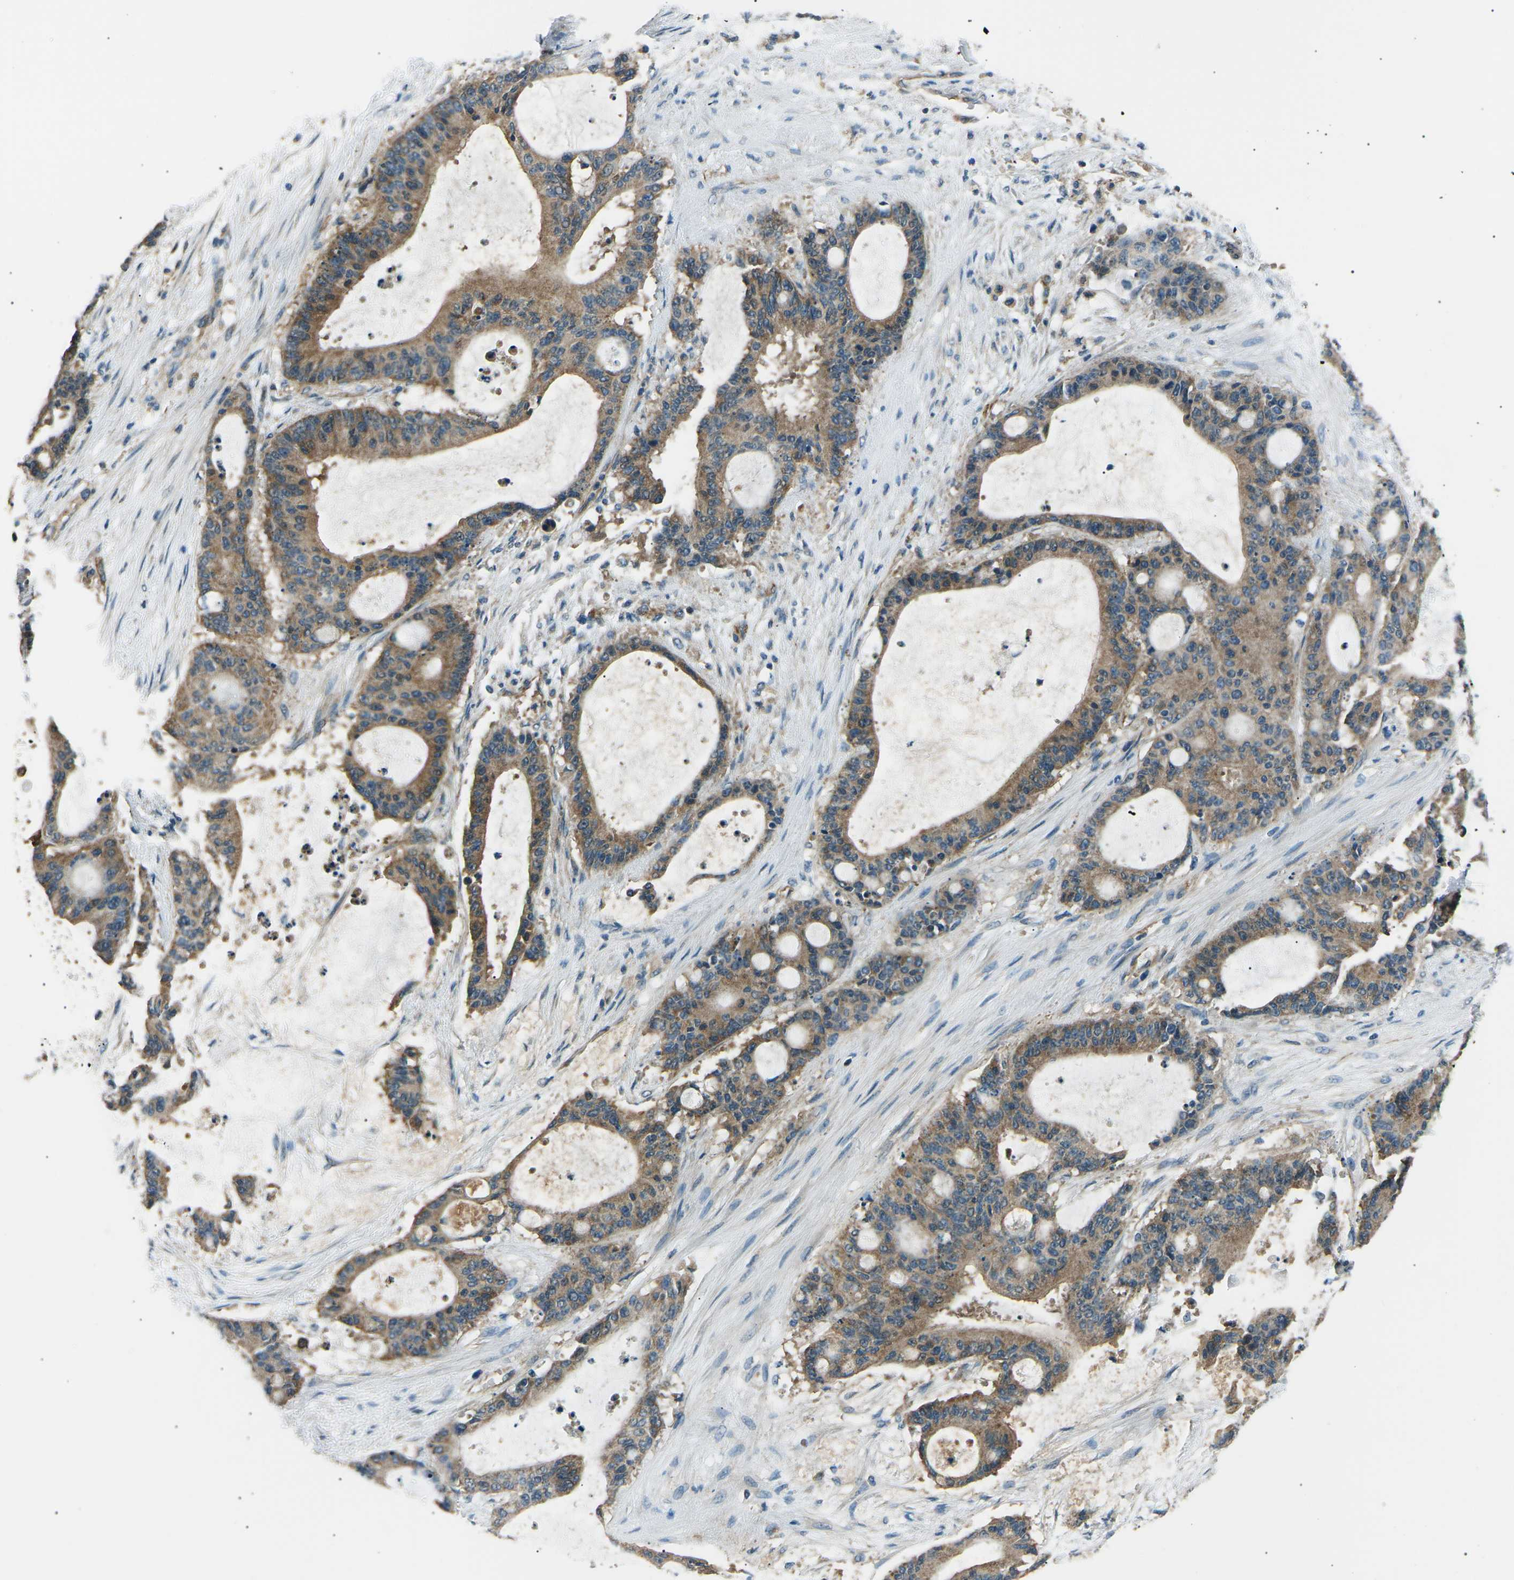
{"staining": {"intensity": "moderate", "quantity": ">75%", "location": "cytoplasmic/membranous"}, "tissue": "liver cancer", "cell_type": "Tumor cells", "image_type": "cancer", "snomed": [{"axis": "morphology", "description": "Cholangiocarcinoma"}, {"axis": "topography", "description": "Liver"}], "caption": "Human liver cancer (cholangiocarcinoma) stained for a protein (brown) displays moderate cytoplasmic/membranous positive positivity in approximately >75% of tumor cells.", "gene": "SLK", "patient": {"sex": "female", "age": 73}}